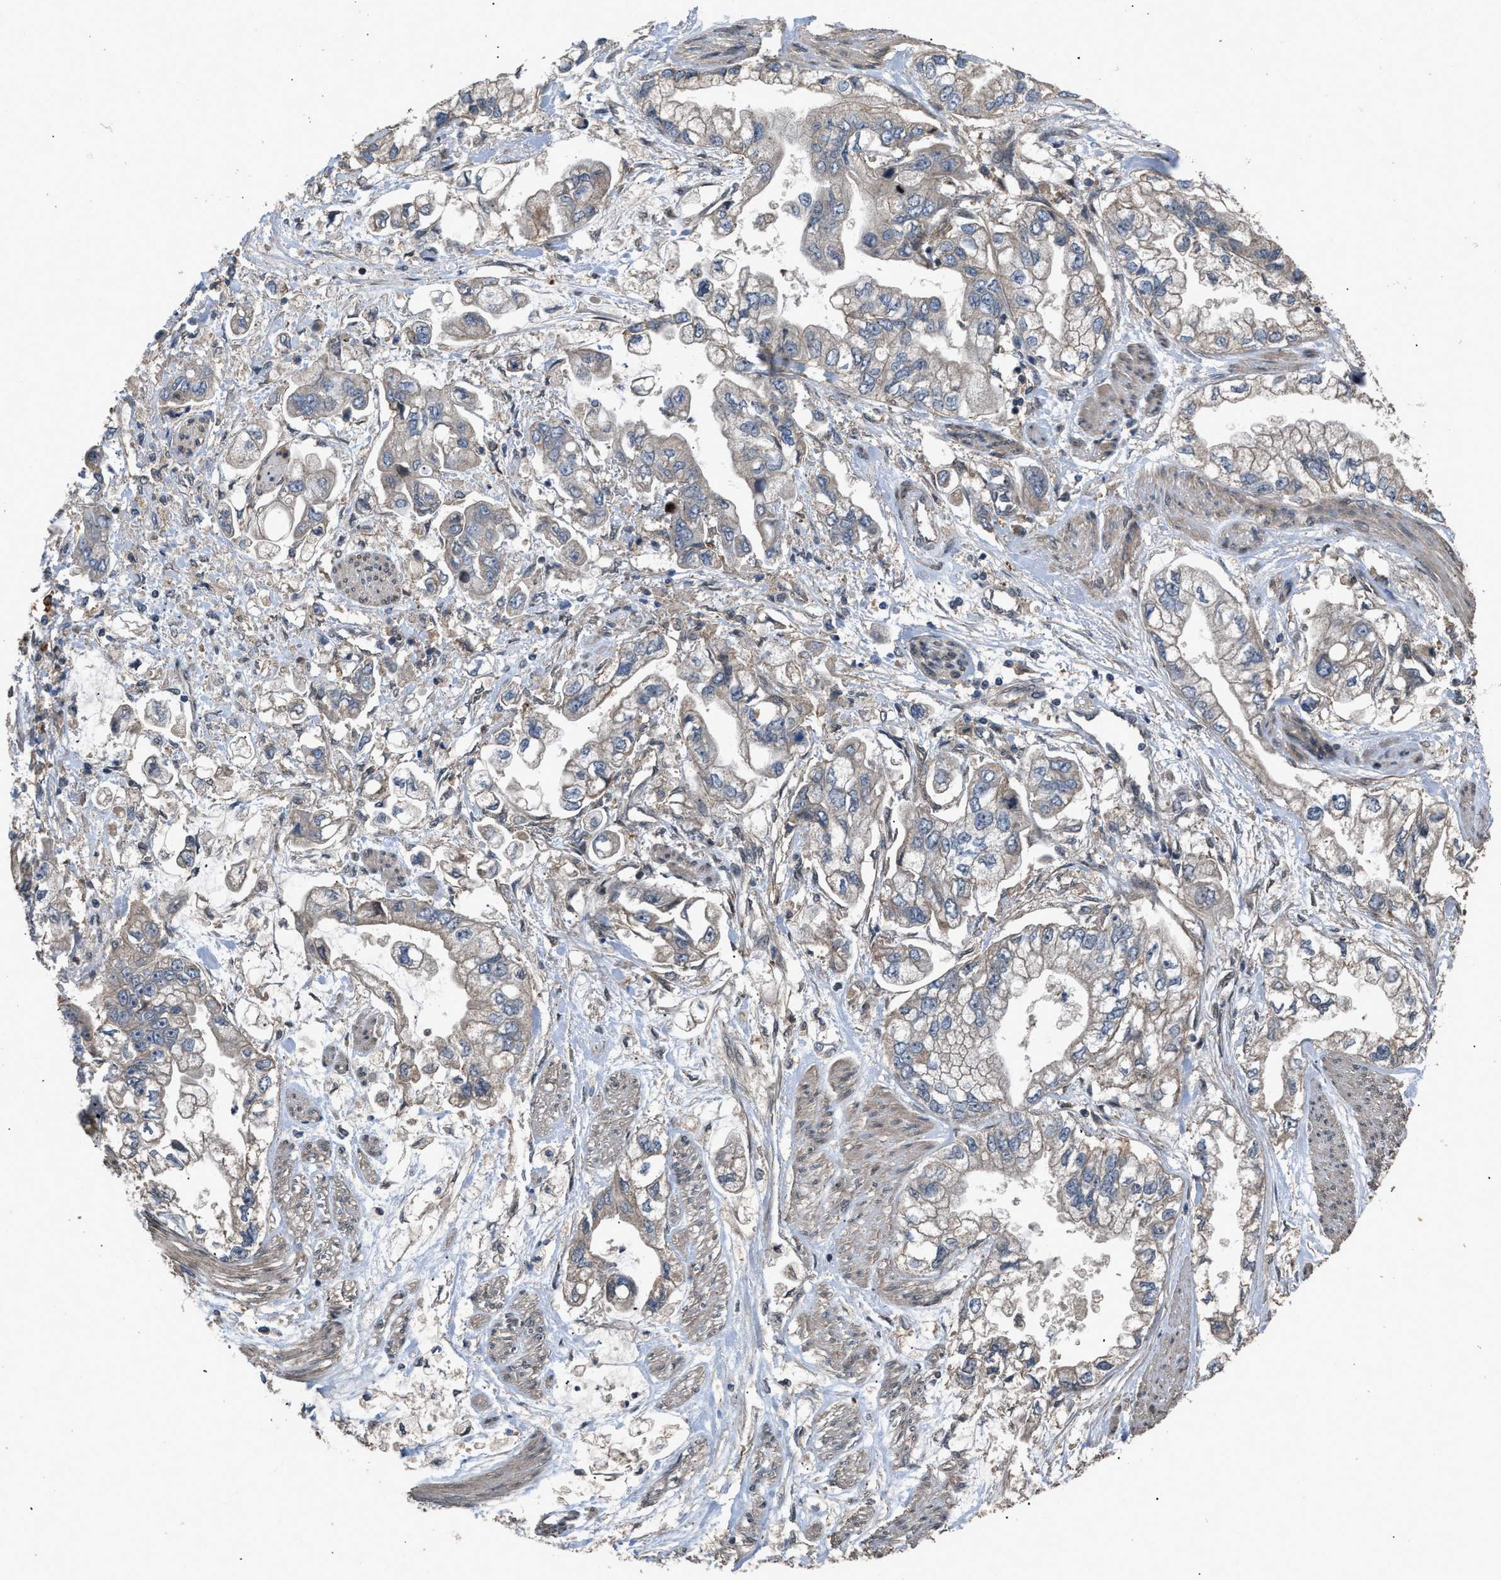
{"staining": {"intensity": "weak", "quantity": "<25%", "location": "cytoplasmic/membranous"}, "tissue": "stomach cancer", "cell_type": "Tumor cells", "image_type": "cancer", "snomed": [{"axis": "morphology", "description": "Normal tissue, NOS"}, {"axis": "morphology", "description": "Adenocarcinoma, NOS"}, {"axis": "topography", "description": "Stomach"}], "caption": "There is no significant staining in tumor cells of stomach adenocarcinoma.", "gene": "UTRN", "patient": {"sex": "male", "age": 62}}